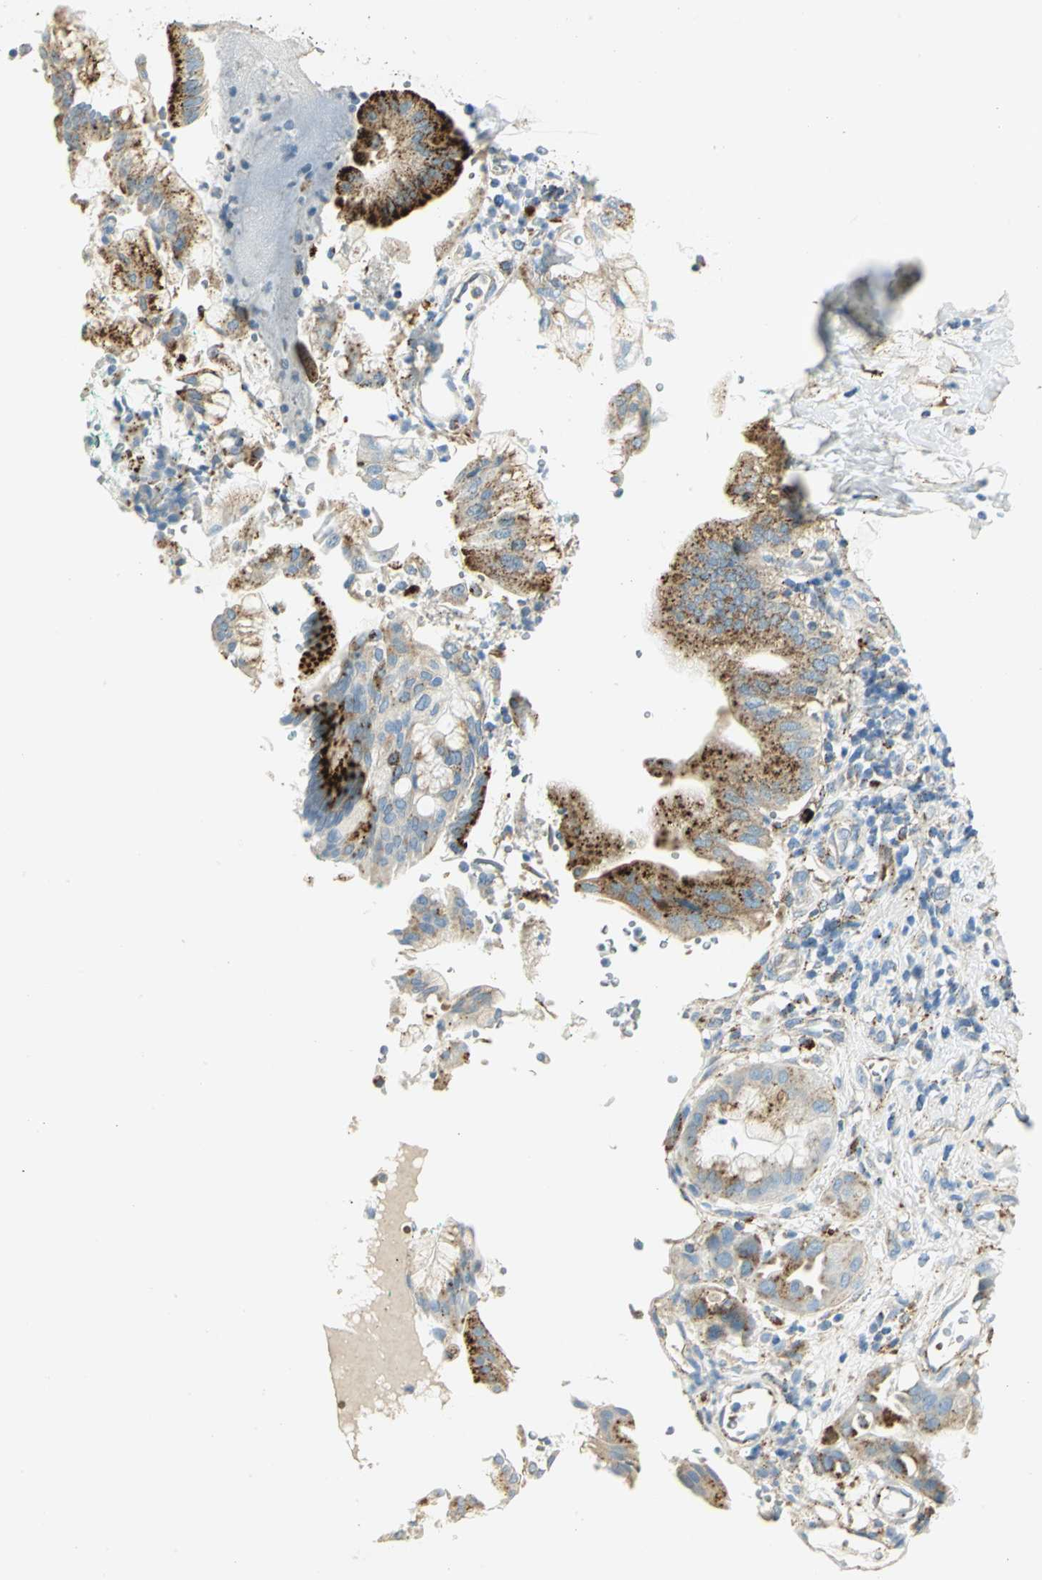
{"staining": {"intensity": "strong", "quantity": ">75%", "location": "cytoplasmic/membranous"}, "tissue": "pancreatic cancer", "cell_type": "Tumor cells", "image_type": "cancer", "snomed": [{"axis": "morphology", "description": "Adenocarcinoma, NOS"}, {"axis": "morphology", "description": "Adenocarcinoma, metastatic, NOS"}, {"axis": "topography", "description": "Lymph node"}, {"axis": "topography", "description": "Pancreas"}, {"axis": "topography", "description": "Duodenum"}], "caption": "Protein expression by immunohistochemistry (IHC) displays strong cytoplasmic/membranous staining in approximately >75% of tumor cells in adenocarcinoma (pancreatic).", "gene": "ARSA", "patient": {"sex": "female", "age": 64}}